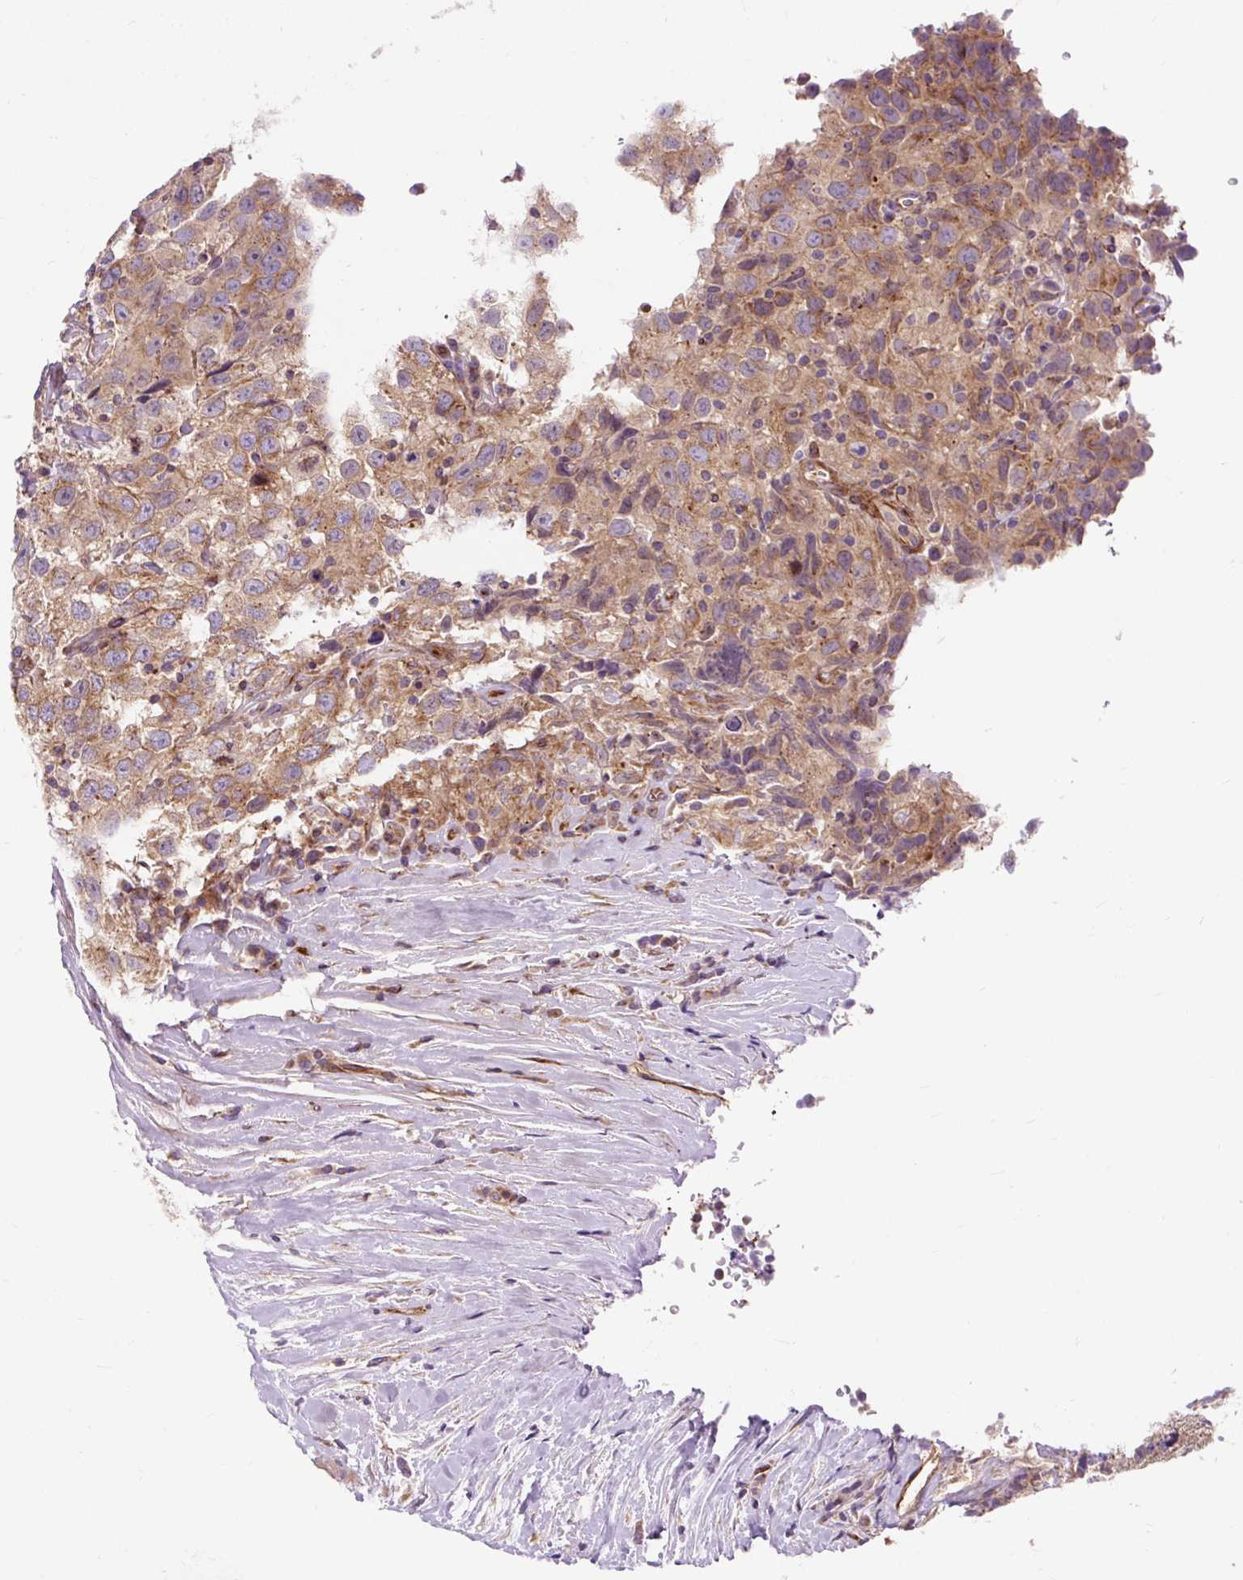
{"staining": {"intensity": "moderate", "quantity": ">75%", "location": "cytoplasmic/membranous"}, "tissue": "testis cancer", "cell_type": "Tumor cells", "image_type": "cancer", "snomed": [{"axis": "morphology", "description": "Seminoma, NOS"}, {"axis": "topography", "description": "Testis"}], "caption": "Protein positivity by immunohistochemistry shows moderate cytoplasmic/membranous positivity in approximately >75% of tumor cells in seminoma (testis). The protein is stained brown, and the nuclei are stained in blue (DAB (3,3'-diaminobenzidine) IHC with brightfield microscopy, high magnification).", "gene": "PCDHGB3", "patient": {"sex": "male", "age": 41}}